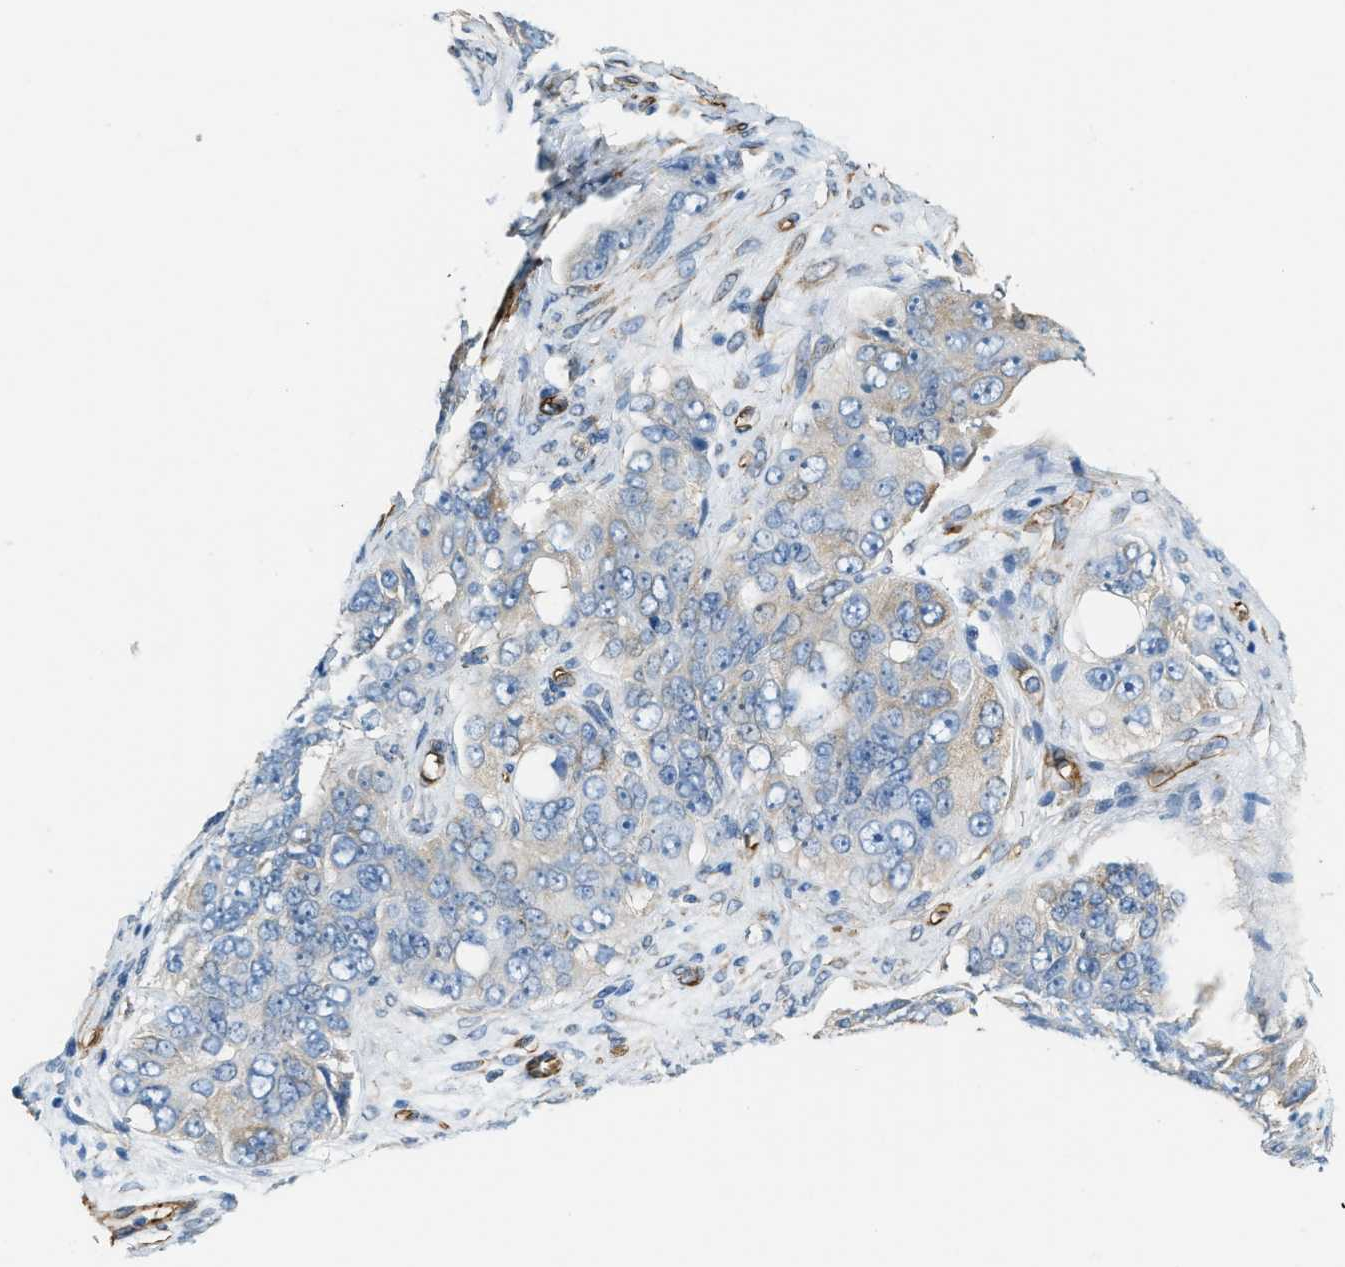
{"staining": {"intensity": "weak", "quantity": "<25%", "location": "cytoplasmic/membranous"}, "tissue": "ovarian cancer", "cell_type": "Tumor cells", "image_type": "cancer", "snomed": [{"axis": "morphology", "description": "Carcinoma, endometroid"}, {"axis": "topography", "description": "Ovary"}], "caption": "The immunohistochemistry (IHC) histopathology image has no significant positivity in tumor cells of ovarian endometroid carcinoma tissue.", "gene": "TMEM43", "patient": {"sex": "female", "age": 51}}